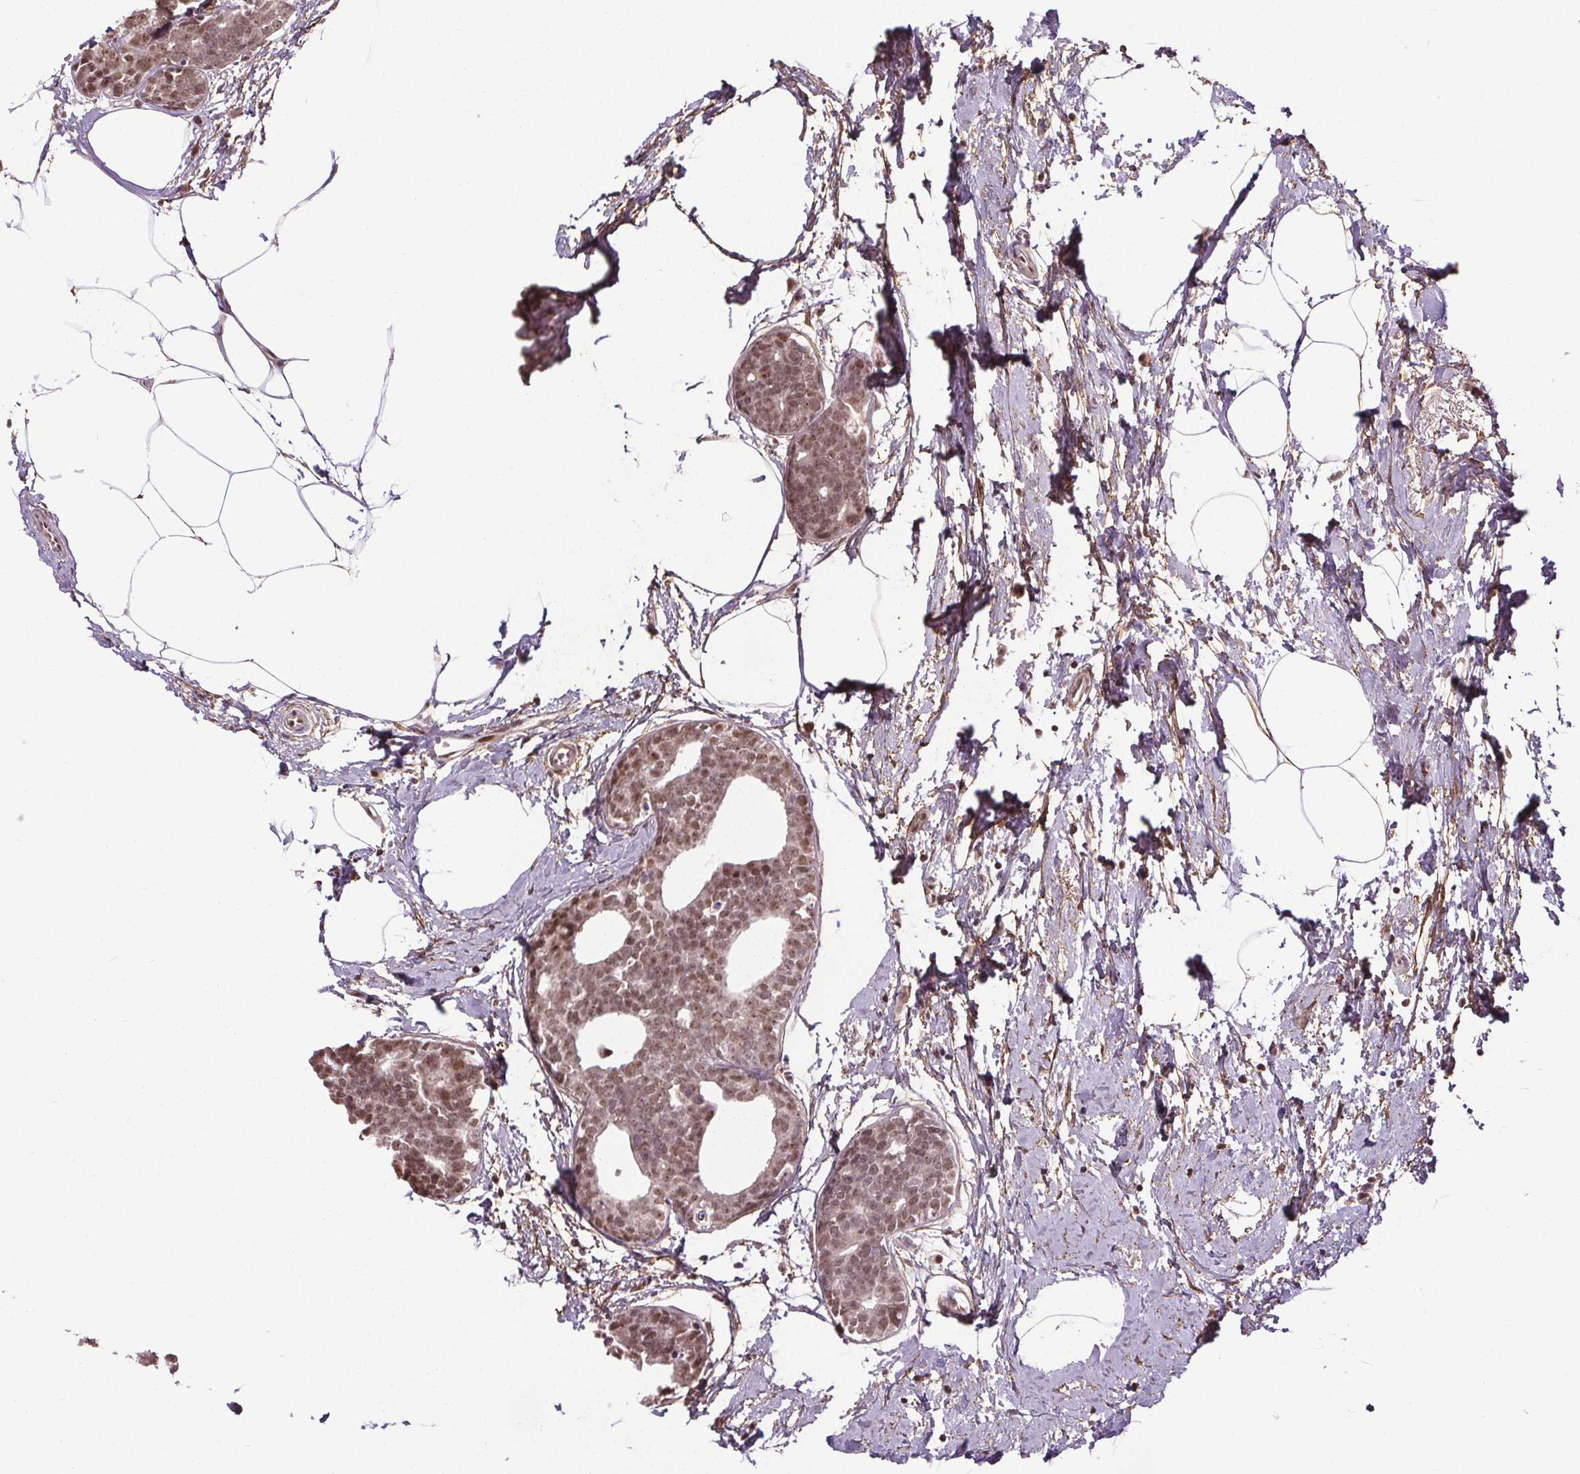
{"staining": {"intensity": "moderate", "quantity": ">75%", "location": "nuclear"}, "tissue": "breast cancer", "cell_type": "Tumor cells", "image_type": "cancer", "snomed": [{"axis": "morphology", "description": "Duct carcinoma"}, {"axis": "topography", "description": "Breast"}], "caption": "Approximately >75% of tumor cells in breast cancer (infiltrating ductal carcinoma) reveal moderate nuclear protein positivity as visualized by brown immunohistochemical staining.", "gene": "KIAA0232", "patient": {"sex": "female", "age": 40}}